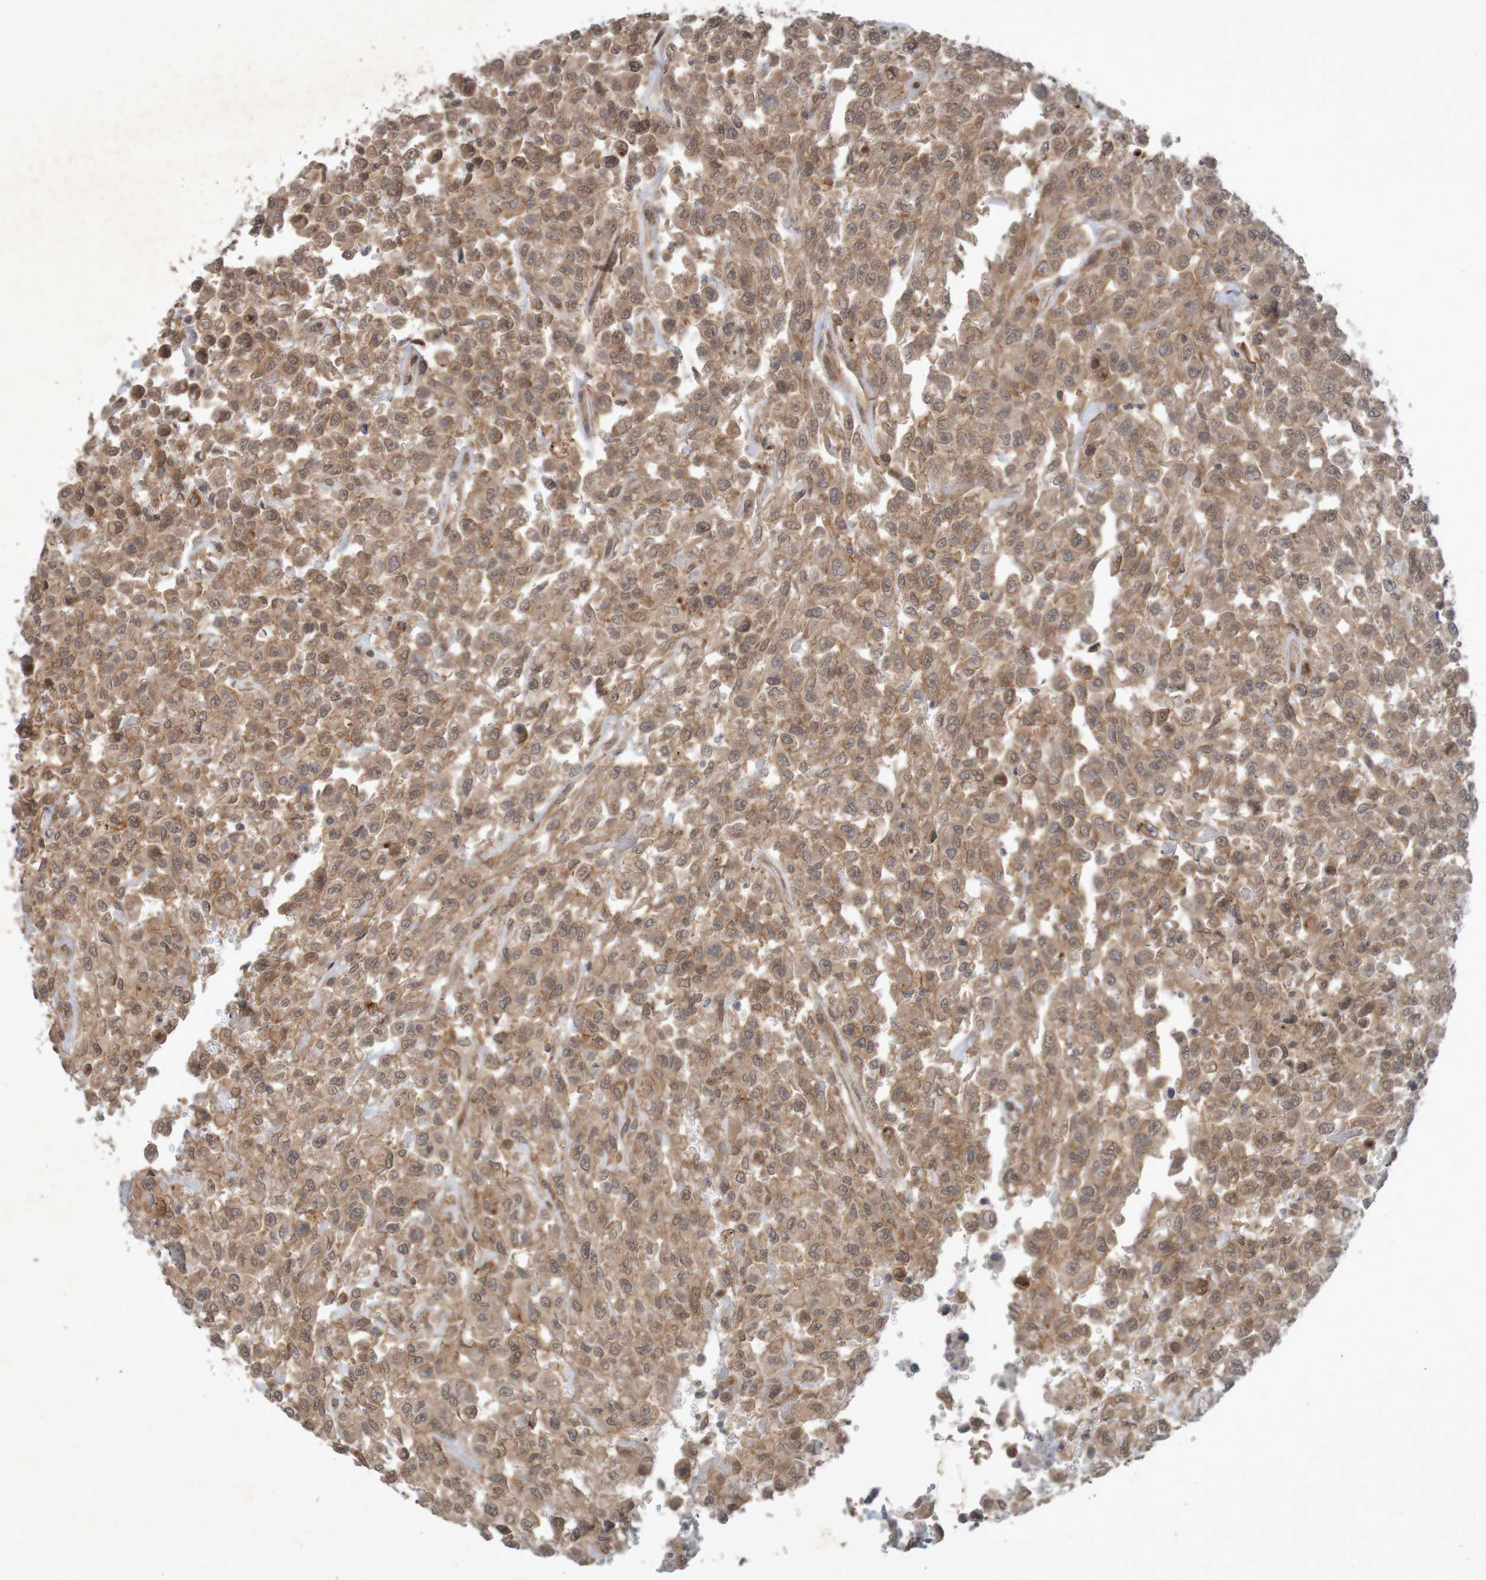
{"staining": {"intensity": "moderate", "quantity": ">75%", "location": "cytoplasmic/membranous"}, "tissue": "urothelial cancer", "cell_type": "Tumor cells", "image_type": "cancer", "snomed": [{"axis": "morphology", "description": "Urothelial carcinoma, High grade"}, {"axis": "topography", "description": "Urinary bladder"}], "caption": "An immunohistochemistry (IHC) image of tumor tissue is shown. Protein staining in brown labels moderate cytoplasmic/membranous positivity in urothelial cancer within tumor cells. (IHC, brightfield microscopy, high magnification).", "gene": "ARHGEF11", "patient": {"sex": "male", "age": 46}}